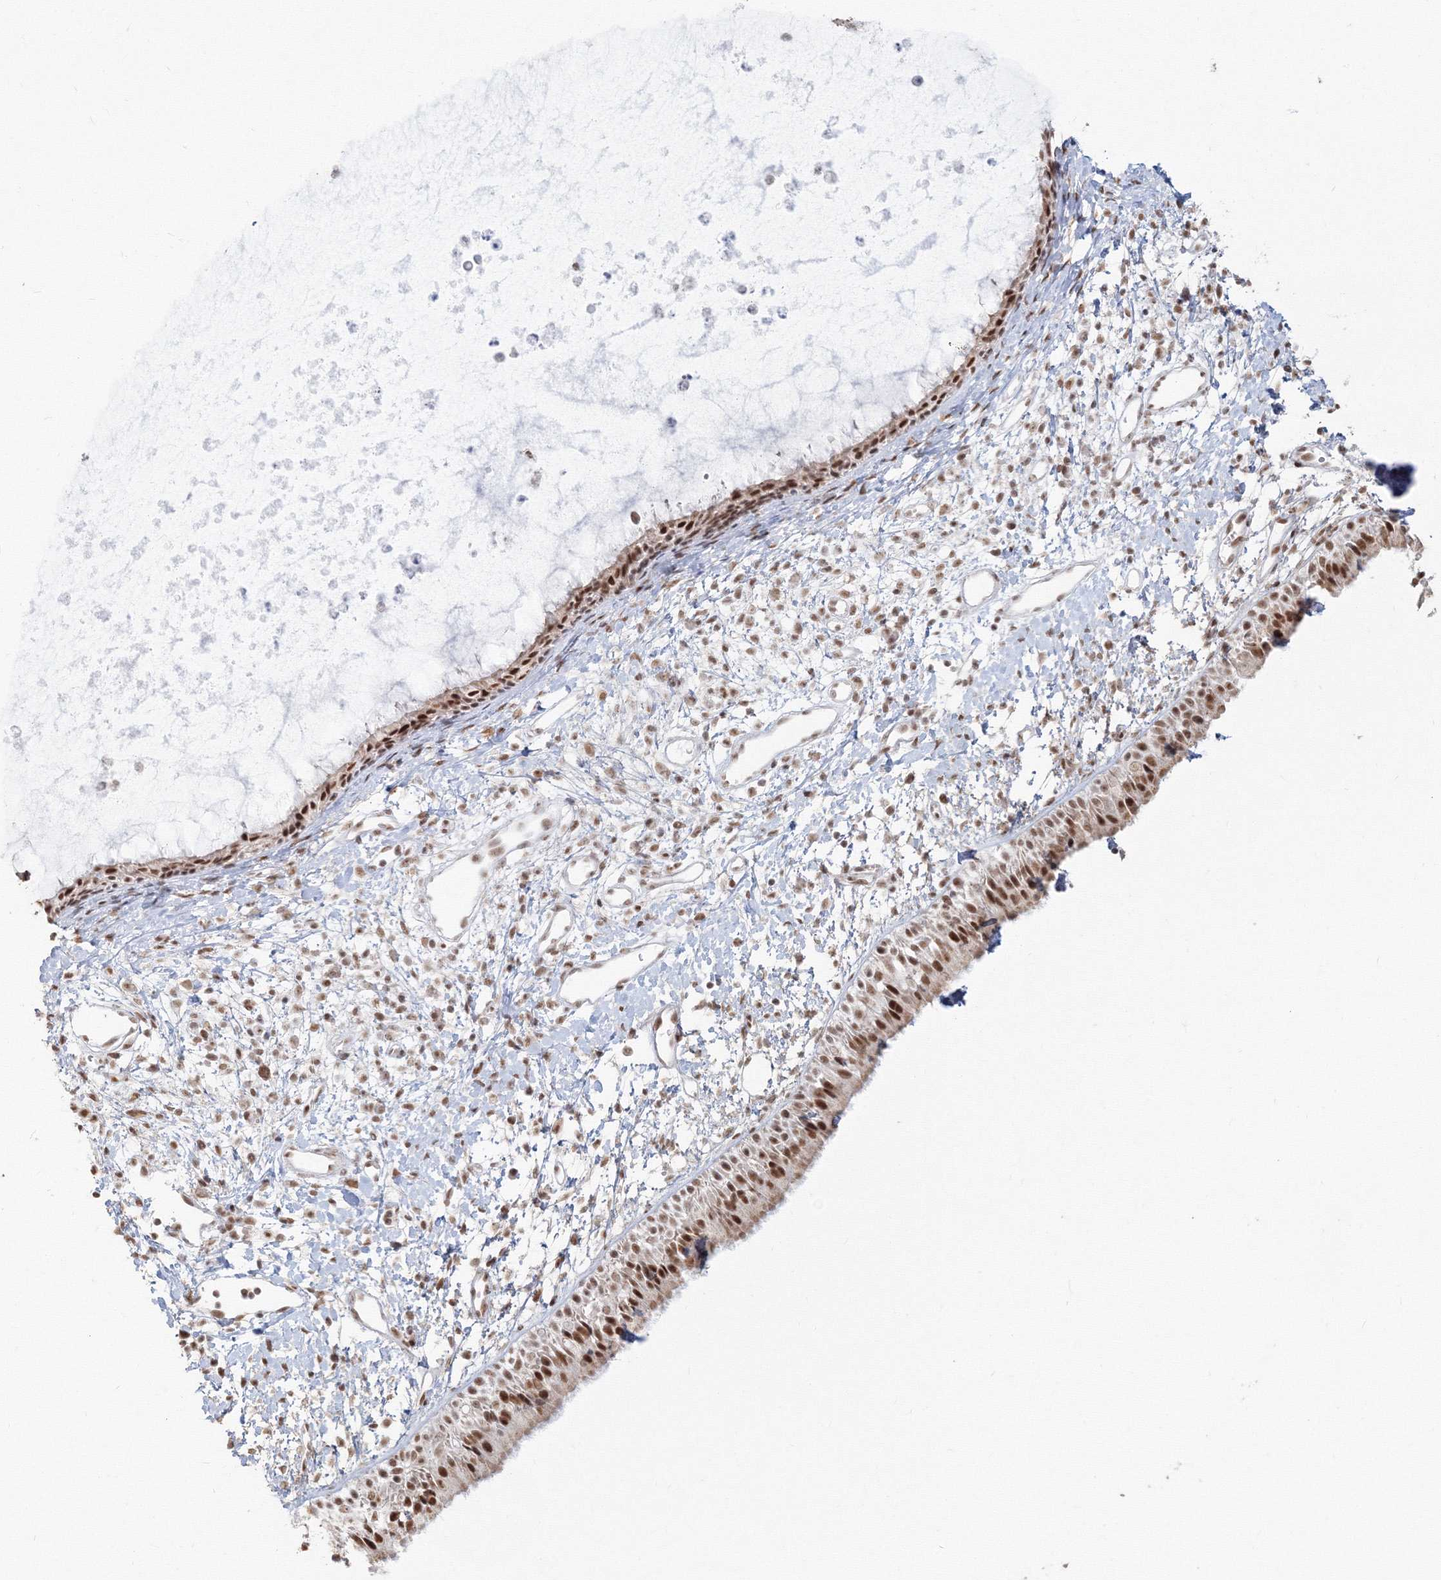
{"staining": {"intensity": "moderate", "quantity": ">75%", "location": "nuclear"}, "tissue": "nasopharynx", "cell_type": "Respiratory epithelial cells", "image_type": "normal", "snomed": [{"axis": "morphology", "description": "Normal tissue, NOS"}, {"axis": "topography", "description": "Nasopharynx"}], "caption": "Brown immunohistochemical staining in benign nasopharynx shows moderate nuclear expression in approximately >75% of respiratory epithelial cells. Immunohistochemistry (ihc) stains the protein in brown and the nuclei are stained blue.", "gene": "PPP4R2", "patient": {"sex": "male", "age": 22}}